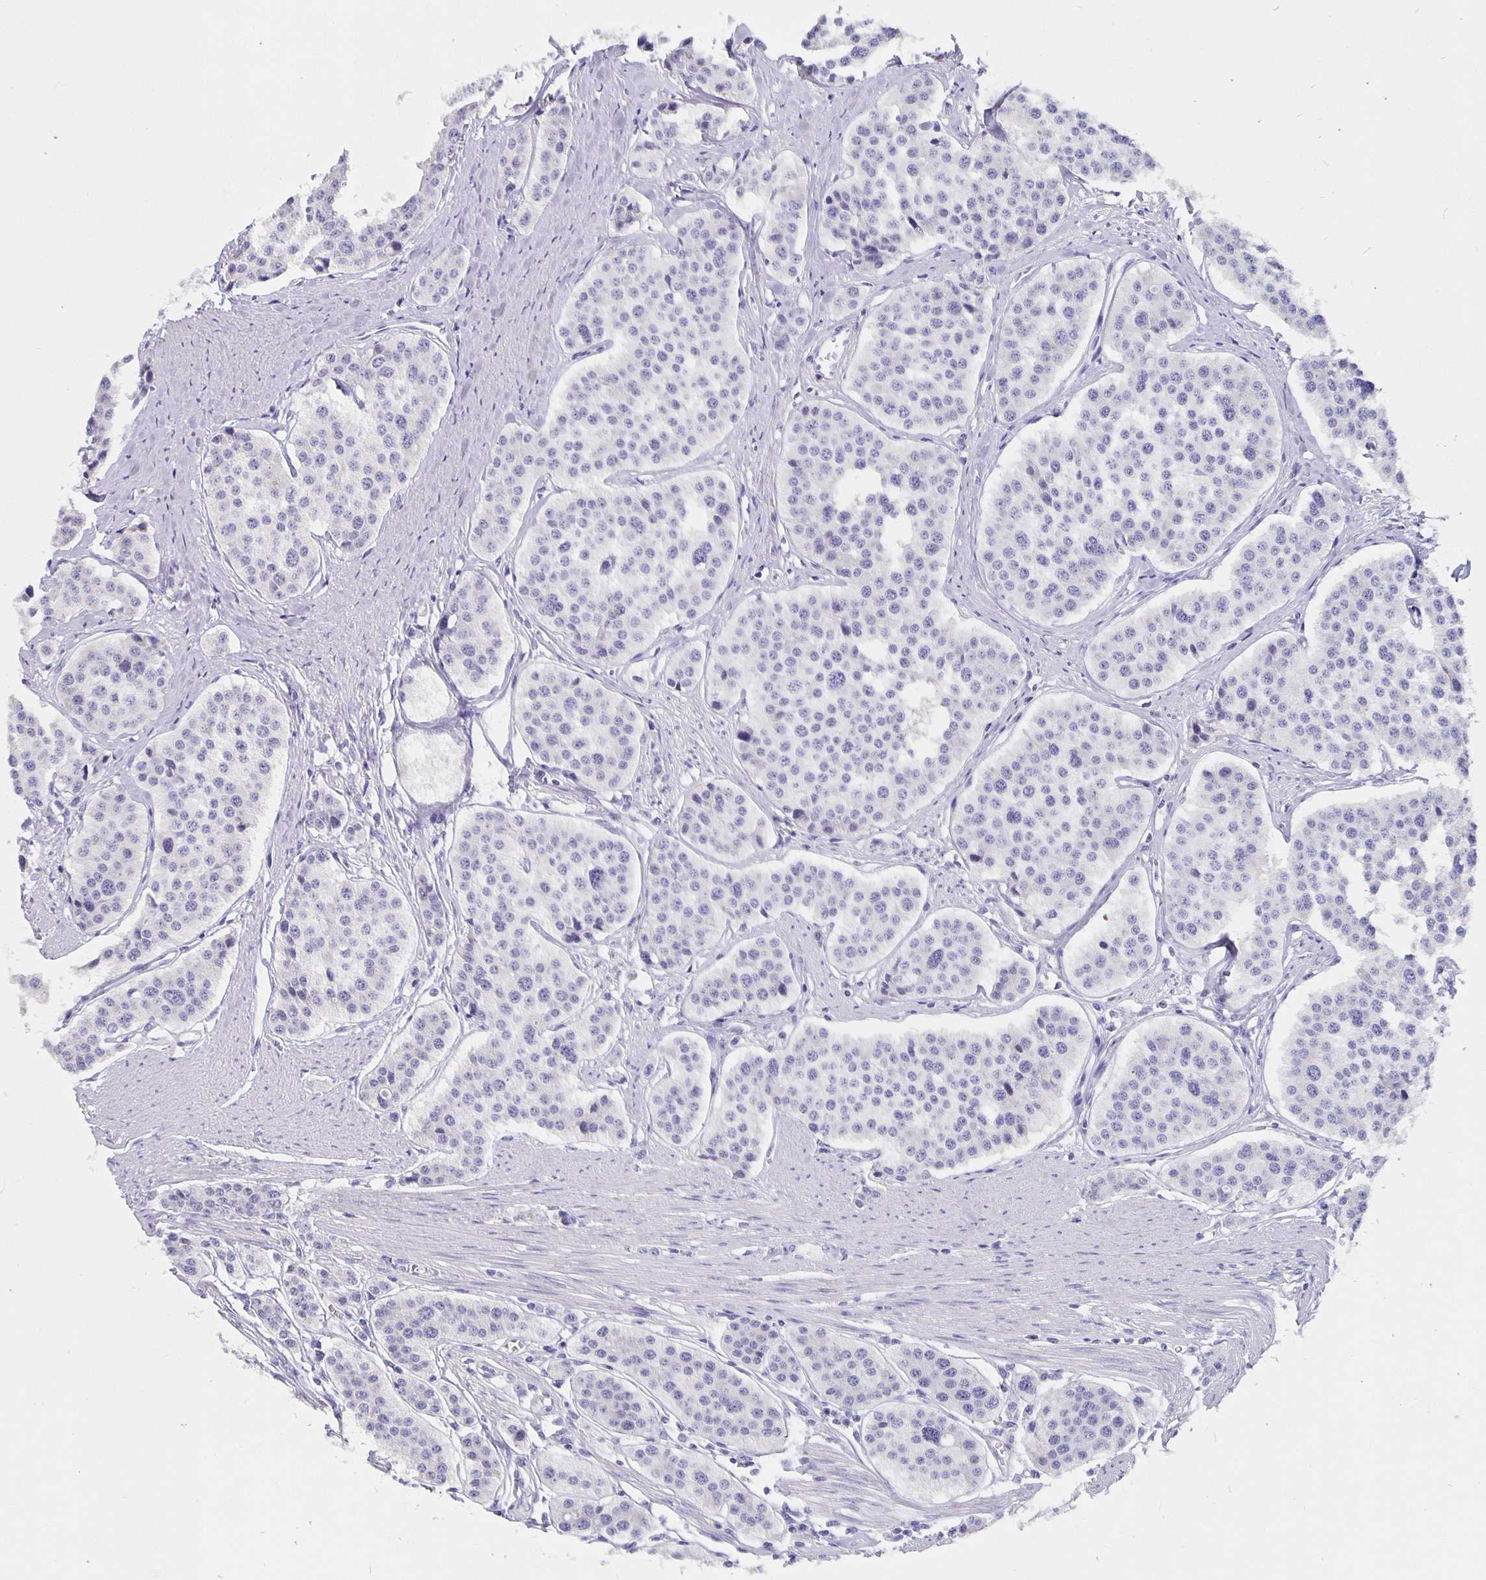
{"staining": {"intensity": "negative", "quantity": "none", "location": "none"}, "tissue": "carcinoid", "cell_type": "Tumor cells", "image_type": "cancer", "snomed": [{"axis": "morphology", "description": "Carcinoid, malignant, NOS"}, {"axis": "topography", "description": "Small intestine"}], "caption": "Immunohistochemical staining of malignant carcinoid demonstrates no significant positivity in tumor cells. (Brightfield microscopy of DAB (3,3'-diaminobenzidine) immunohistochemistry at high magnification).", "gene": "CFAP74", "patient": {"sex": "male", "age": 60}}